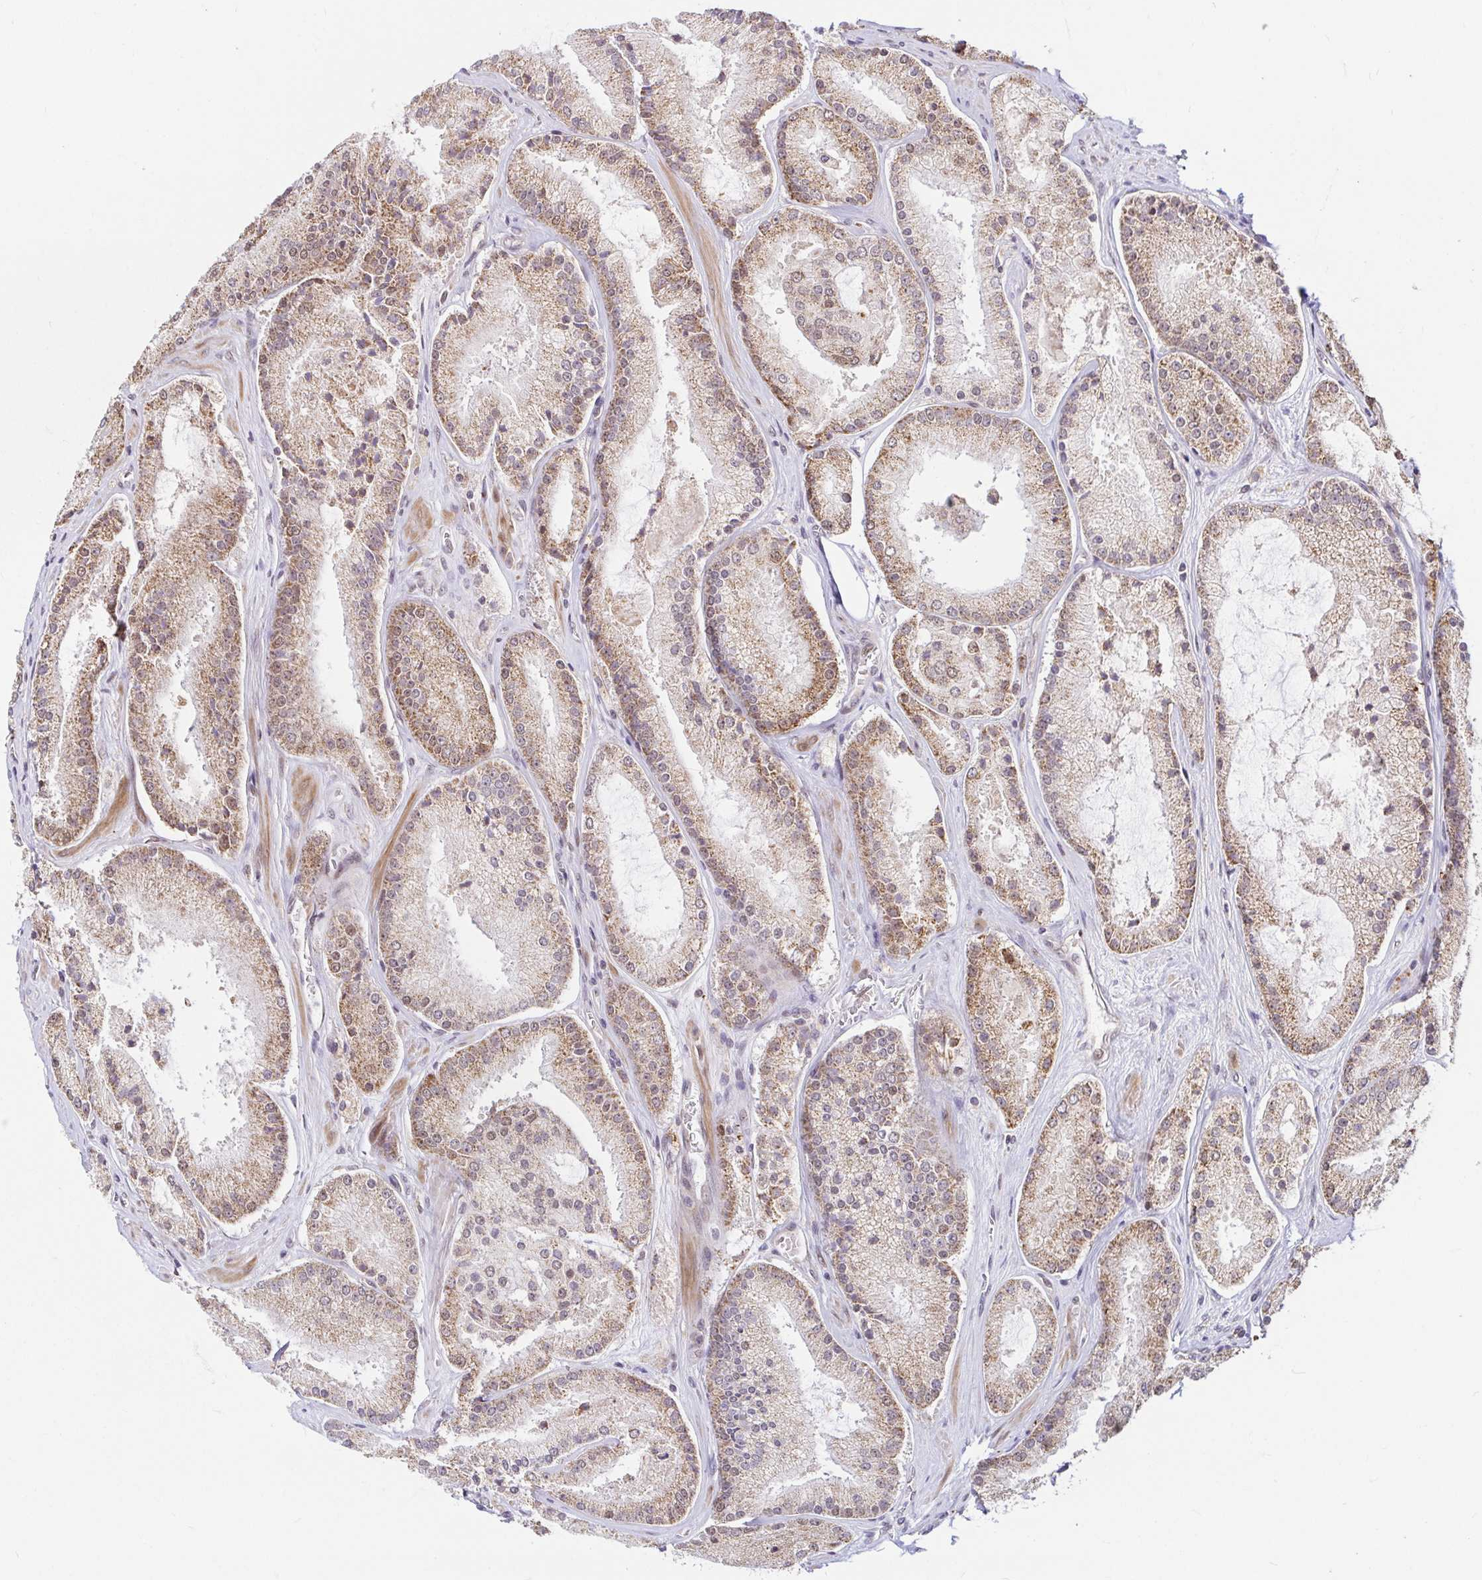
{"staining": {"intensity": "moderate", "quantity": ">75%", "location": "cytoplasmic/membranous"}, "tissue": "prostate cancer", "cell_type": "Tumor cells", "image_type": "cancer", "snomed": [{"axis": "morphology", "description": "Adenocarcinoma, High grade"}, {"axis": "topography", "description": "Prostate"}], "caption": "The image exhibits staining of prostate cancer (high-grade adenocarcinoma), revealing moderate cytoplasmic/membranous protein staining (brown color) within tumor cells.", "gene": "TIMM50", "patient": {"sex": "male", "age": 73}}